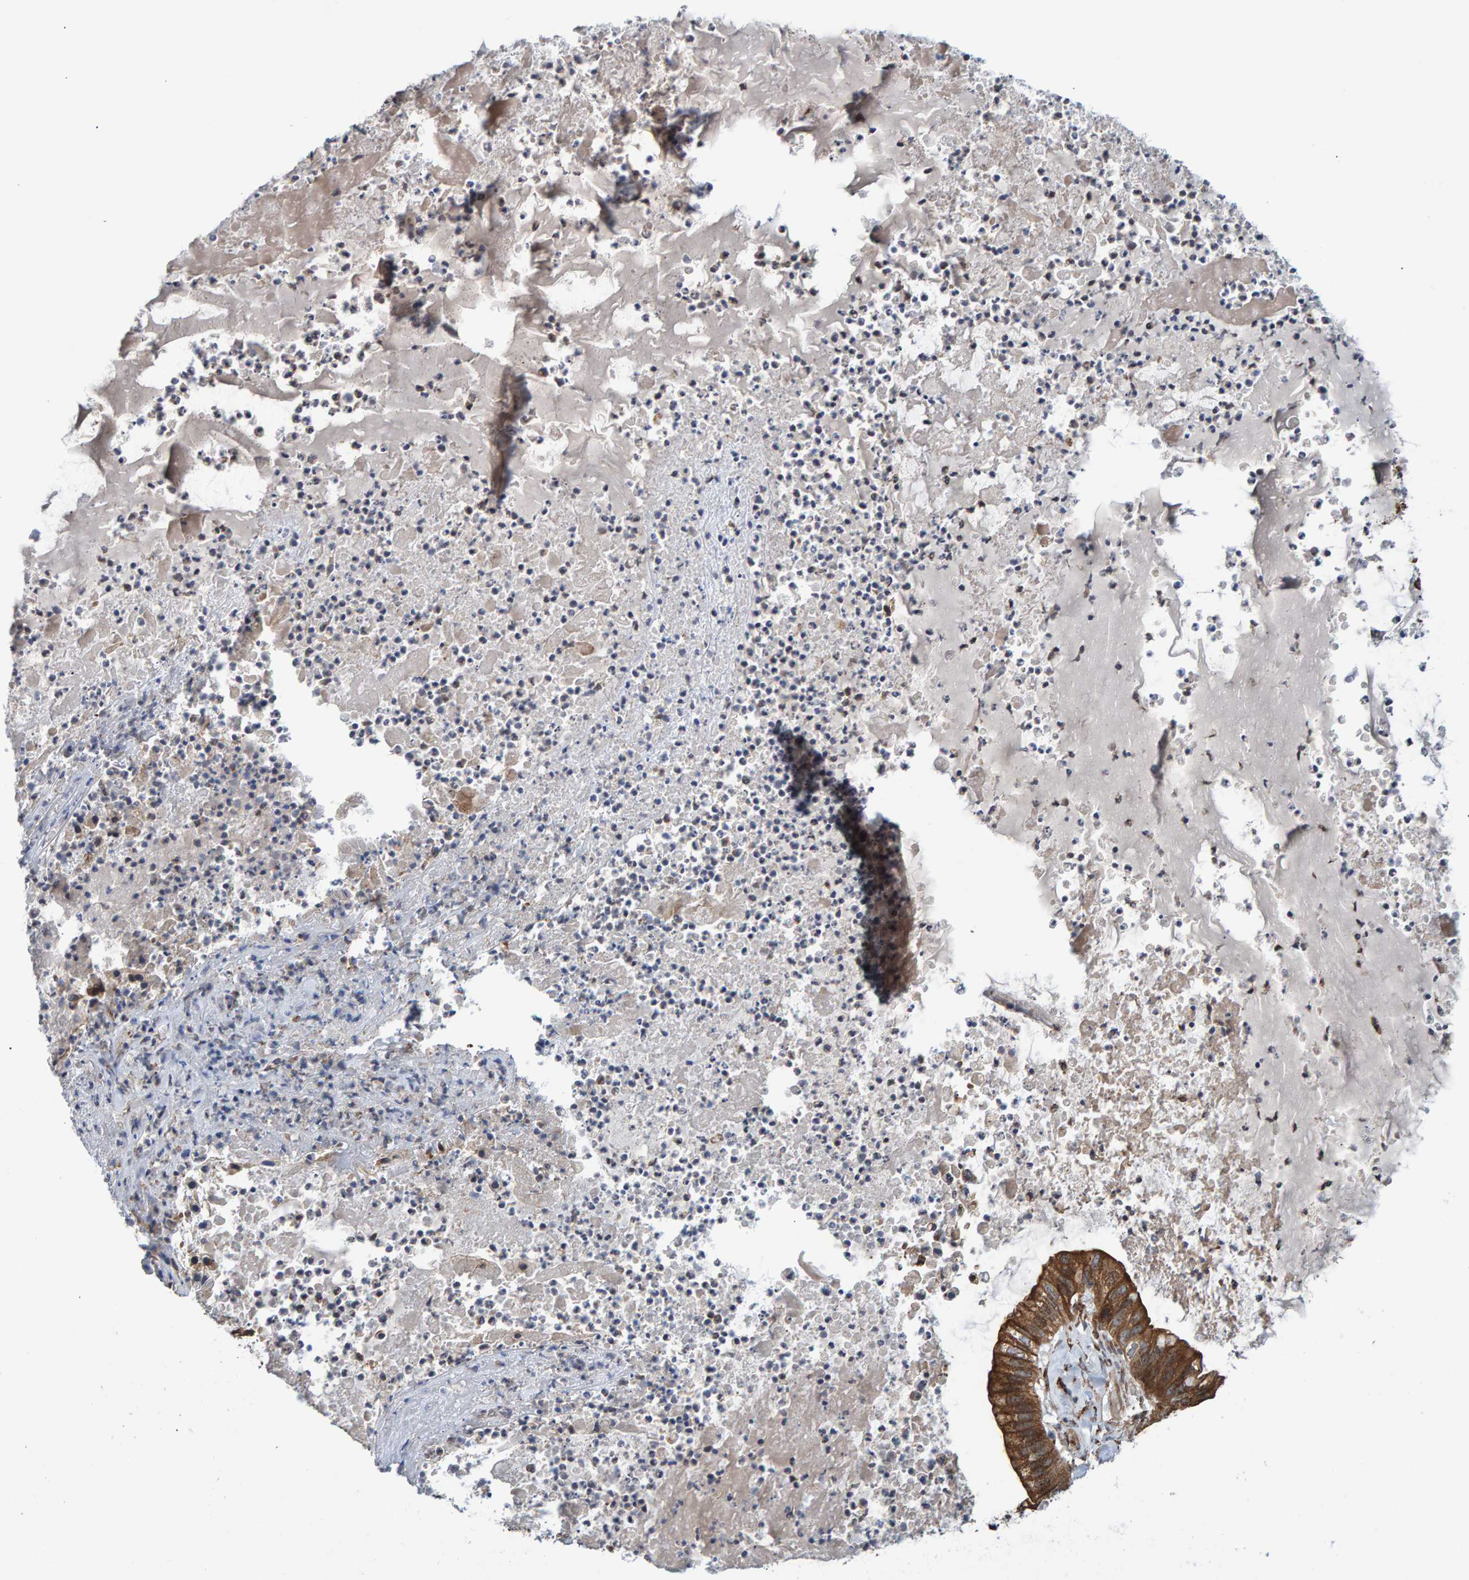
{"staining": {"intensity": "moderate", "quantity": ">75%", "location": "cytoplasmic/membranous"}, "tissue": "ovarian cancer", "cell_type": "Tumor cells", "image_type": "cancer", "snomed": [{"axis": "morphology", "description": "Cystadenocarcinoma, mucinous, NOS"}, {"axis": "topography", "description": "Ovary"}], "caption": "This micrograph exhibits ovarian mucinous cystadenocarcinoma stained with IHC to label a protein in brown. The cytoplasmic/membranous of tumor cells show moderate positivity for the protein. Nuclei are counter-stained blue.", "gene": "FAM117A", "patient": {"sex": "female", "age": 80}}